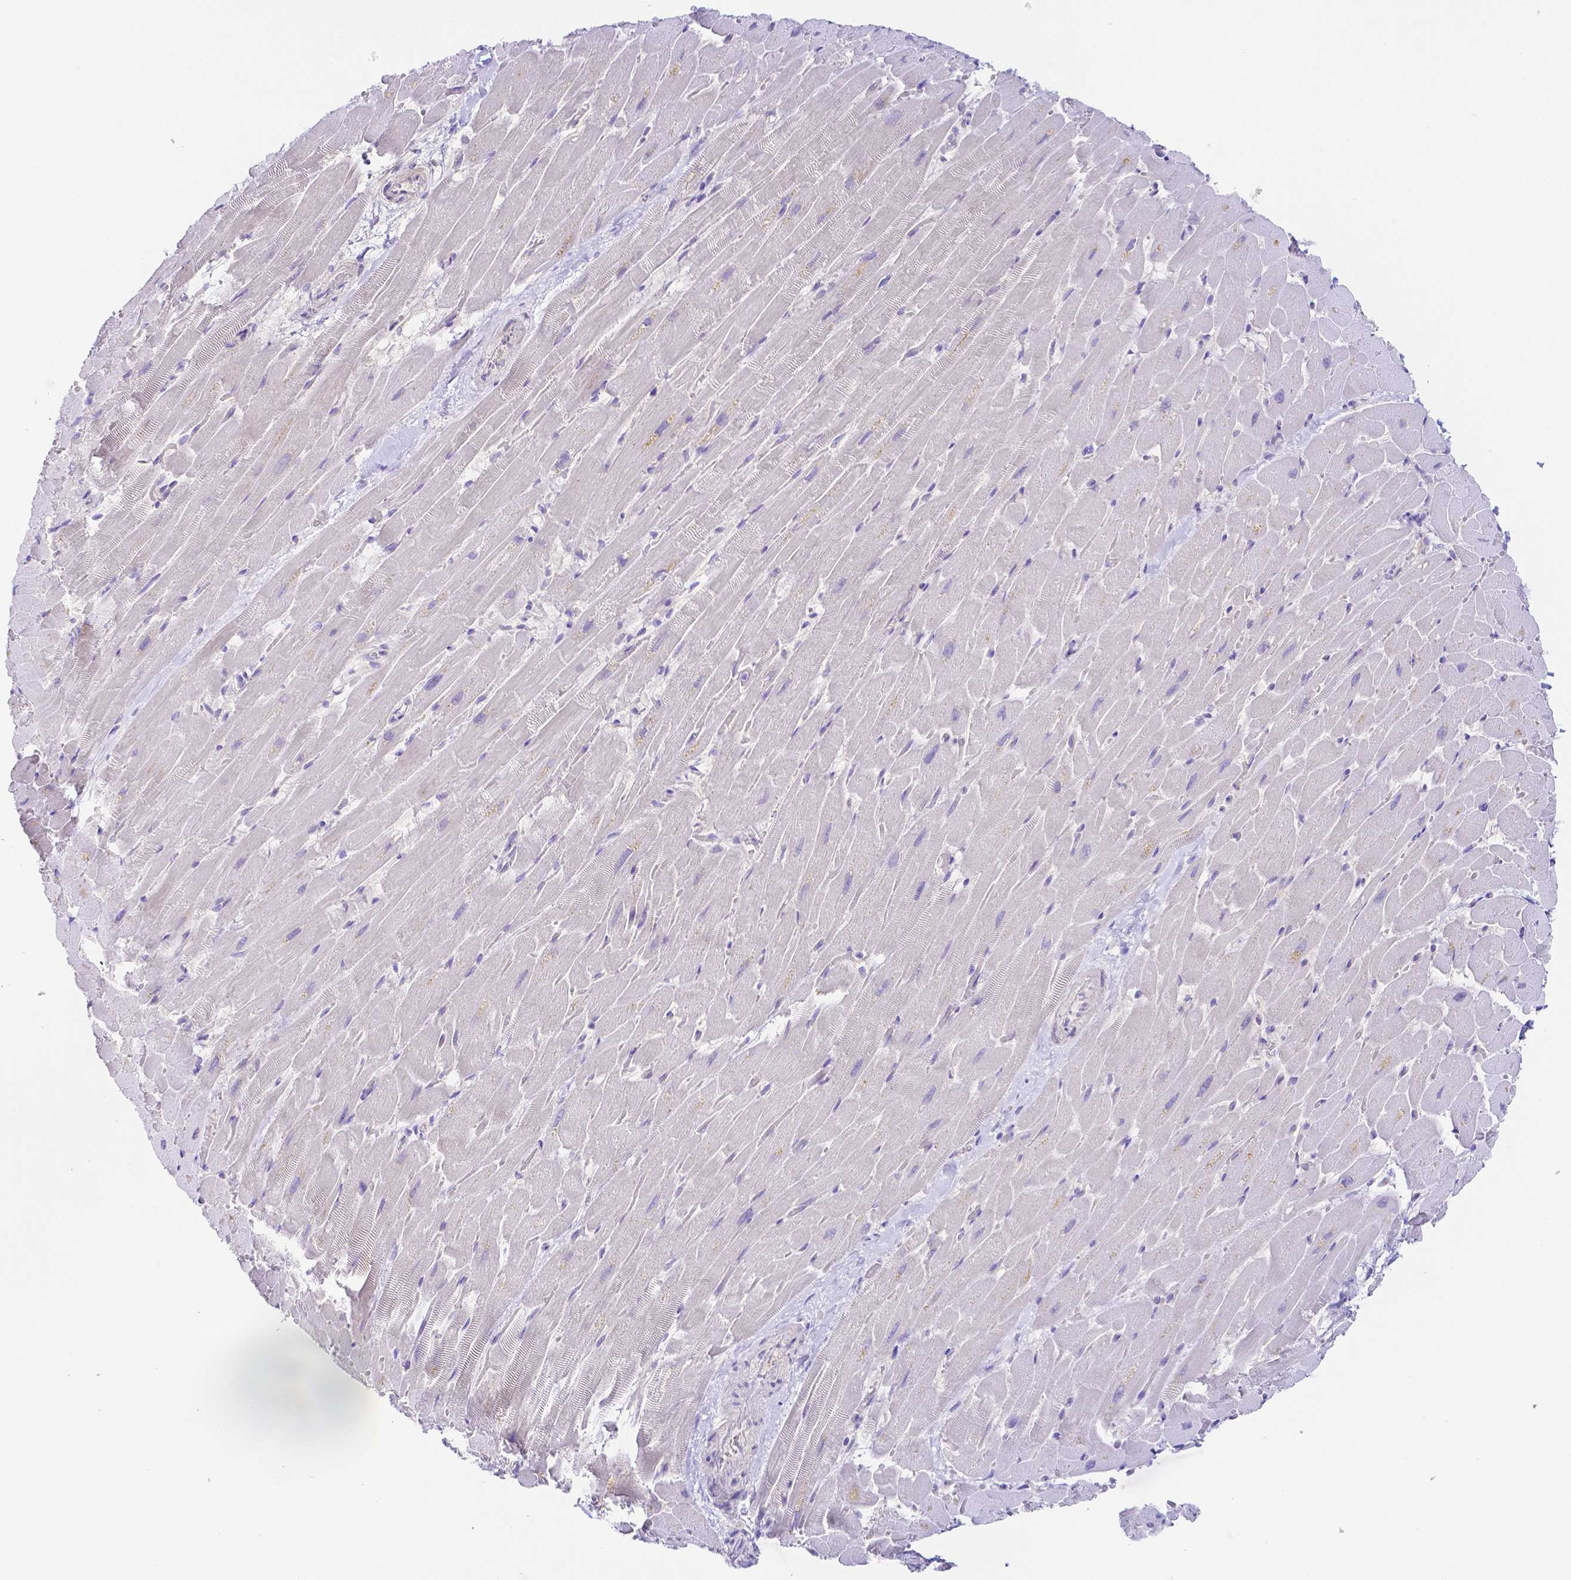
{"staining": {"intensity": "negative", "quantity": "none", "location": "none"}, "tissue": "heart muscle", "cell_type": "Cardiomyocytes", "image_type": "normal", "snomed": [{"axis": "morphology", "description": "Normal tissue, NOS"}, {"axis": "topography", "description": "Heart"}], "caption": "Heart muscle was stained to show a protein in brown. There is no significant staining in cardiomyocytes. (Stains: DAB immunohistochemistry with hematoxylin counter stain, Microscopy: brightfield microscopy at high magnification).", "gene": "PKP3", "patient": {"sex": "male", "age": 37}}